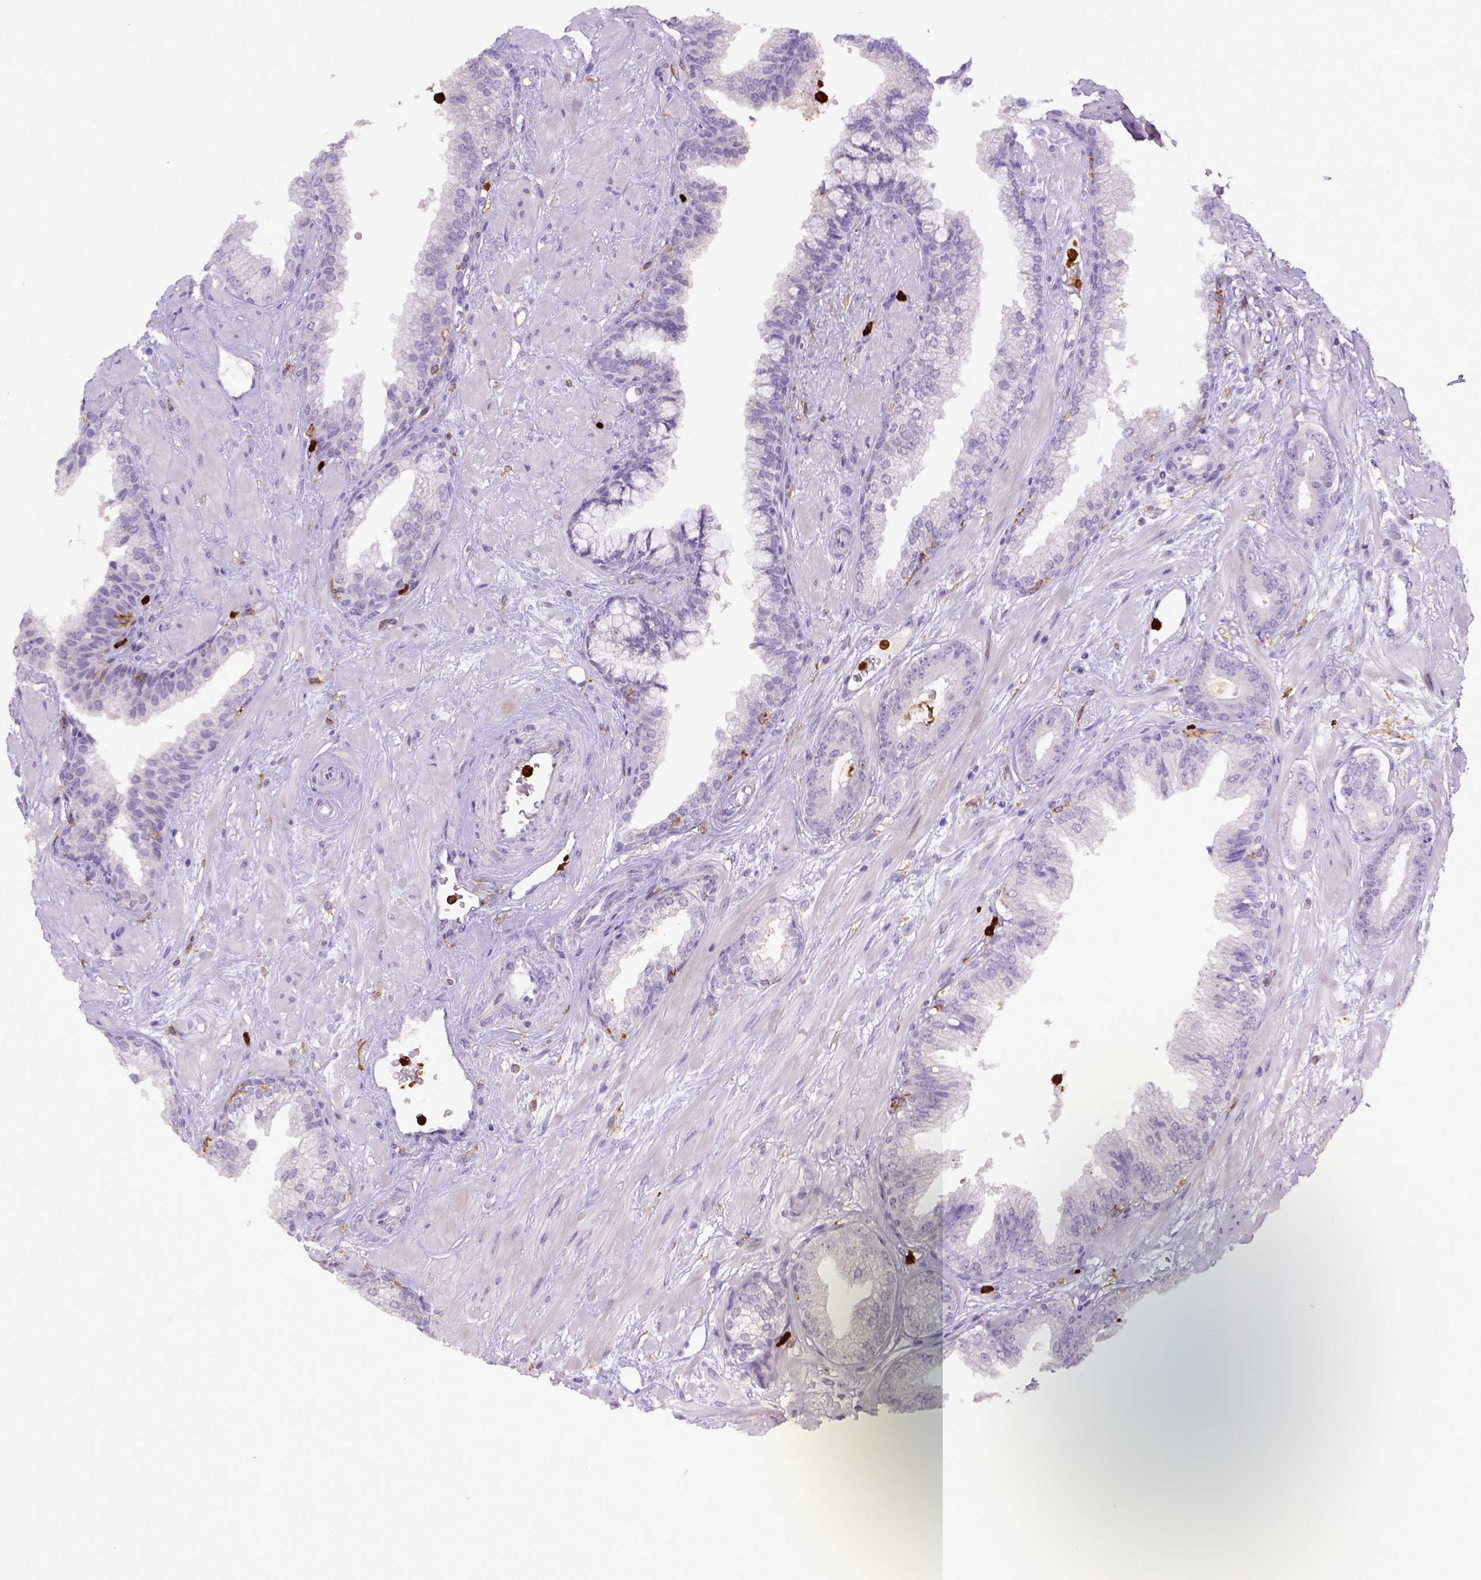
{"staining": {"intensity": "negative", "quantity": "none", "location": "none"}, "tissue": "prostate cancer", "cell_type": "Tumor cells", "image_type": "cancer", "snomed": [{"axis": "morphology", "description": "Adenocarcinoma, Low grade"}, {"axis": "topography", "description": "Prostate"}], "caption": "Immunohistochemical staining of human adenocarcinoma (low-grade) (prostate) exhibits no significant staining in tumor cells.", "gene": "ITGAM", "patient": {"sex": "male", "age": 61}}